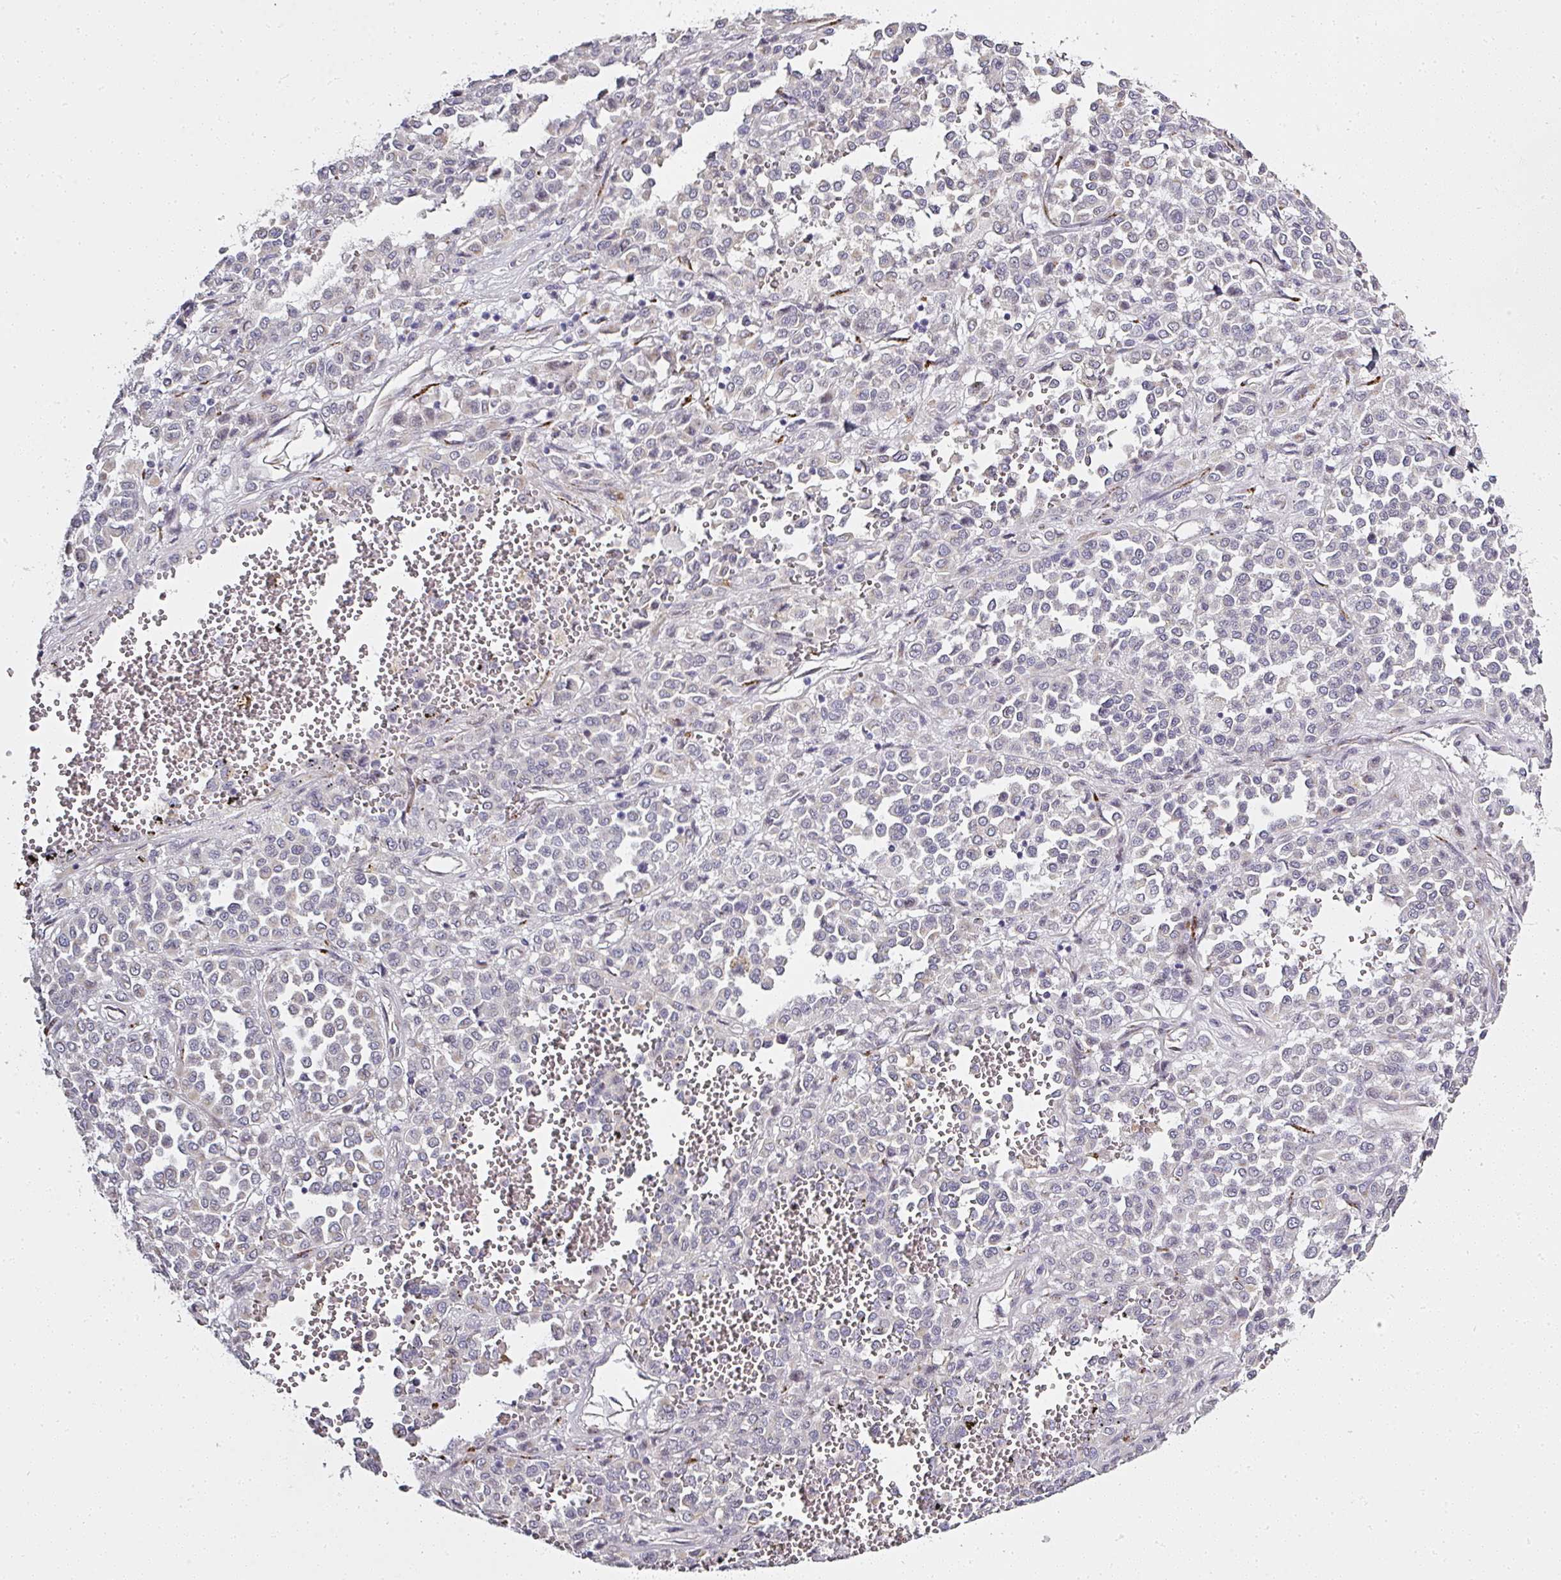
{"staining": {"intensity": "negative", "quantity": "none", "location": "none"}, "tissue": "melanoma", "cell_type": "Tumor cells", "image_type": "cancer", "snomed": [{"axis": "morphology", "description": "Malignant melanoma, Metastatic site"}, {"axis": "topography", "description": "Pancreas"}], "caption": "Immunohistochemistry (IHC) photomicrograph of neoplastic tissue: melanoma stained with DAB (3,3'-diaminobenzidine) displays no significant protein expression in tumor cells. Nuclei are stained in blue.", "gene": "ATP8B2", "patient": {"sex": "female", "age": 30}}